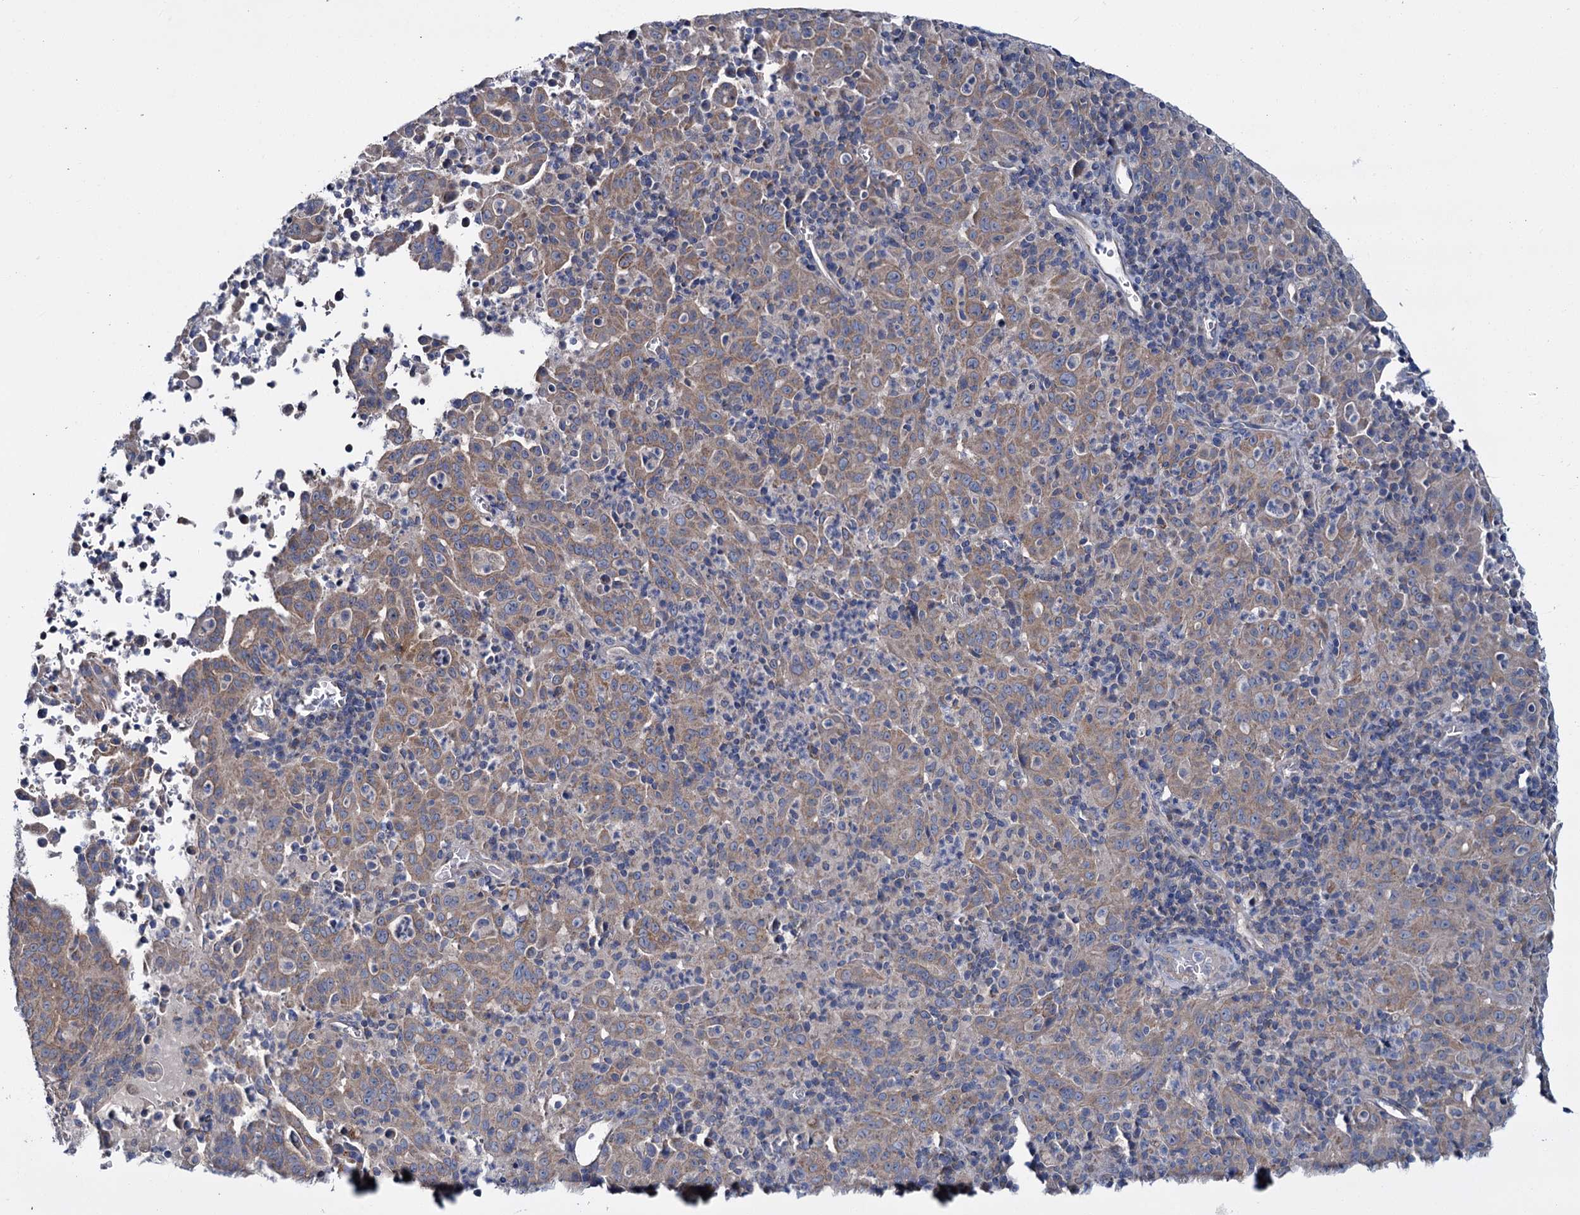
{"staining": {"intensity": "weak", "quantity": ">75%", "location": "cytoplasmic/membranous"}, "tissue": "pancreatic cancer", "cell_type": "Tumor cells", "image_type": "cancer", "snomed": [{"axis": "morphology", "description": "Adenocarcinoma, NOS"}, {"axis": "topography", "description": "Pancreas"}], "caption": "High-power microscopy captured an immunohistochemistry histopathology image of pancreatic cancer, revealing weak cytoplasmic/membranous expression in about >75% of tumor cells. The staining was performed using DAB (3,3'-diaminobenzidine), with brown indicating positive protein expression. Nuclei are stained blue with hematoxylin.", "gene": "CEP295", "patient": {"sex": "male", "age": 63}}